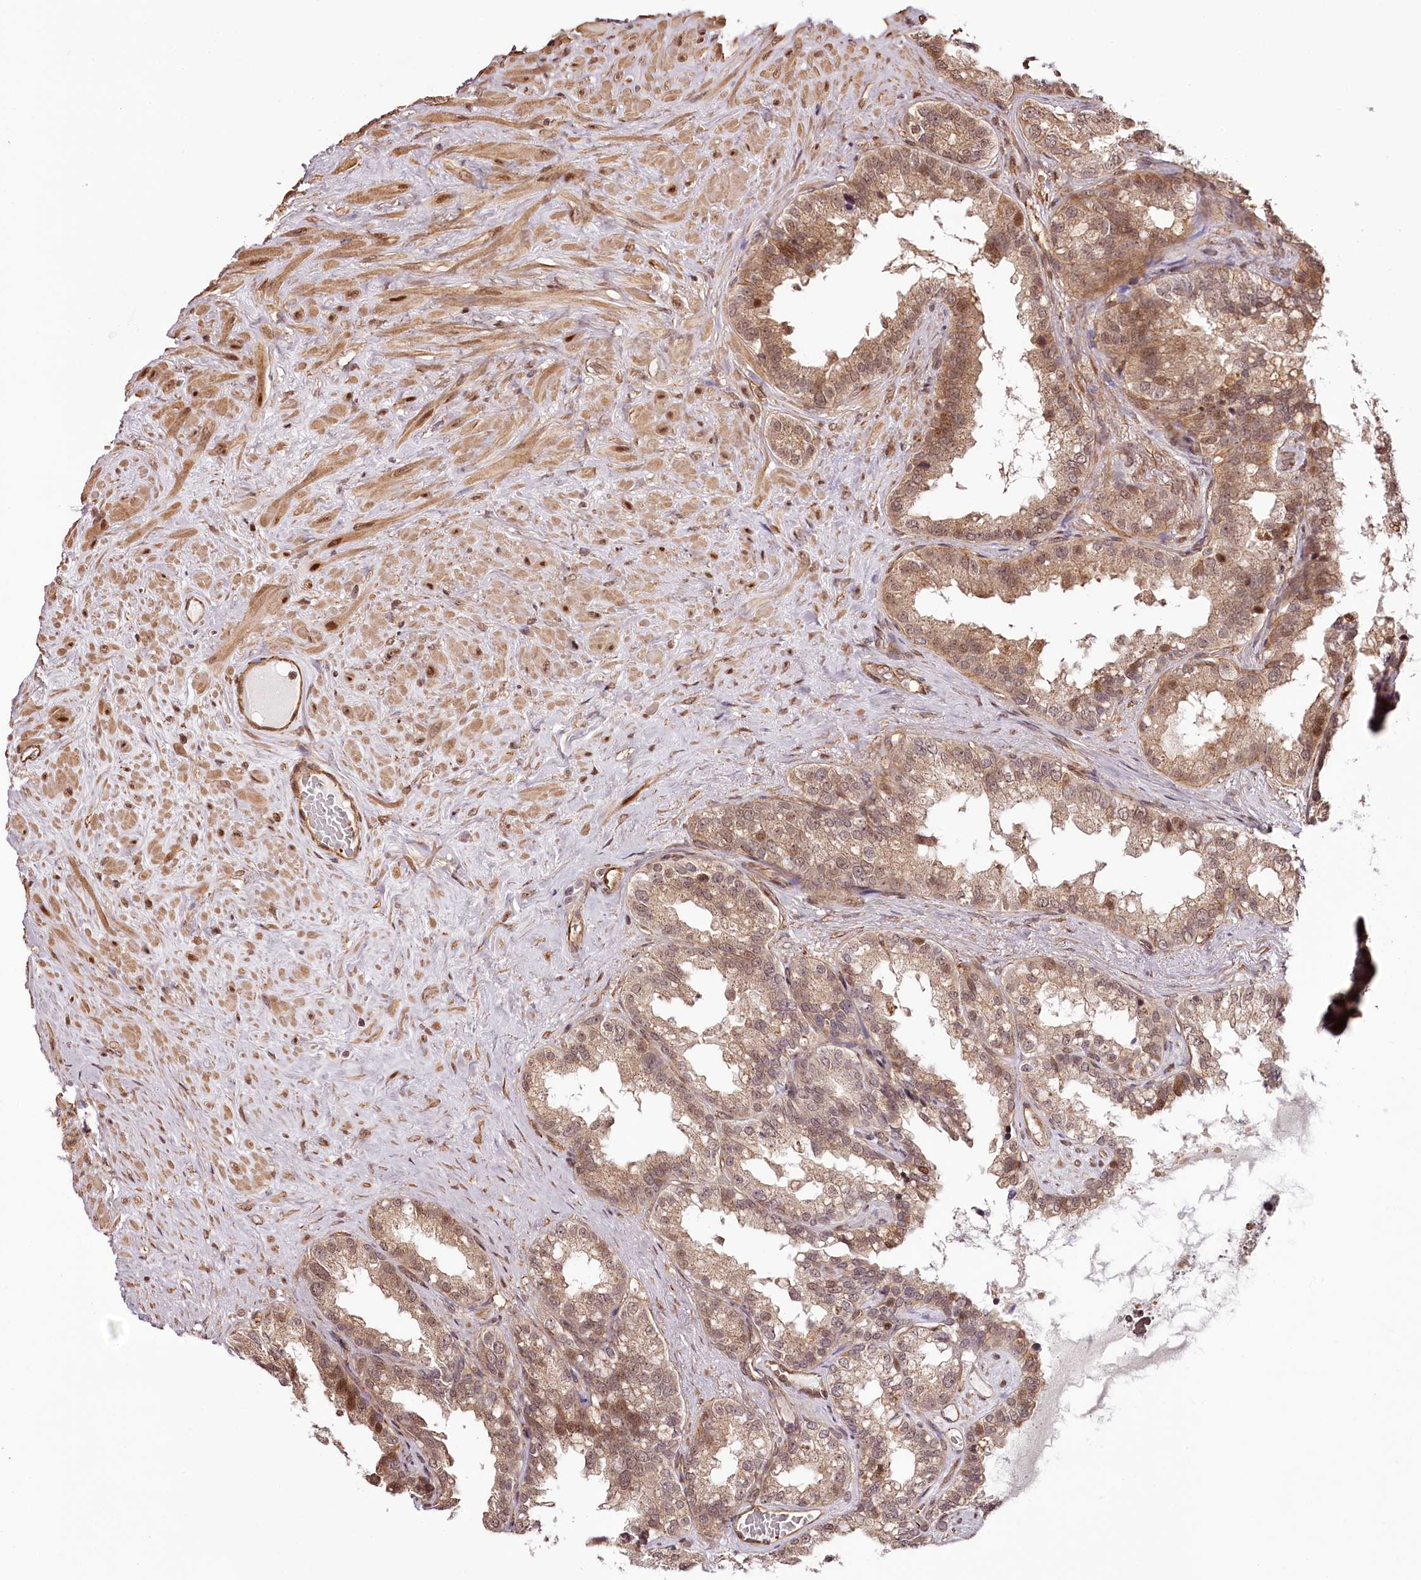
{"staining": {"intensity": "moderate", "quantity": "25%-75%", "location": "cytoplasmic/membranous,nuclear"}, "tissue": "seminal vesicle", "cell_type": "Glandular cells", "image_type": "normal", "snomed": [{"axis": "morphology", "description": "Normal tissue, NOS"}, {"axis": "topography", "description": "Seminal veicle"}], "caption": "Protein staining of unremarkable seminal vesicle shows moderate cytoplasmic/membranous,nuclear positivity in approximately 25%-75% of glandular cells.", "gene": "TTC33", "patient": {"sex": "male", "age": 80}}